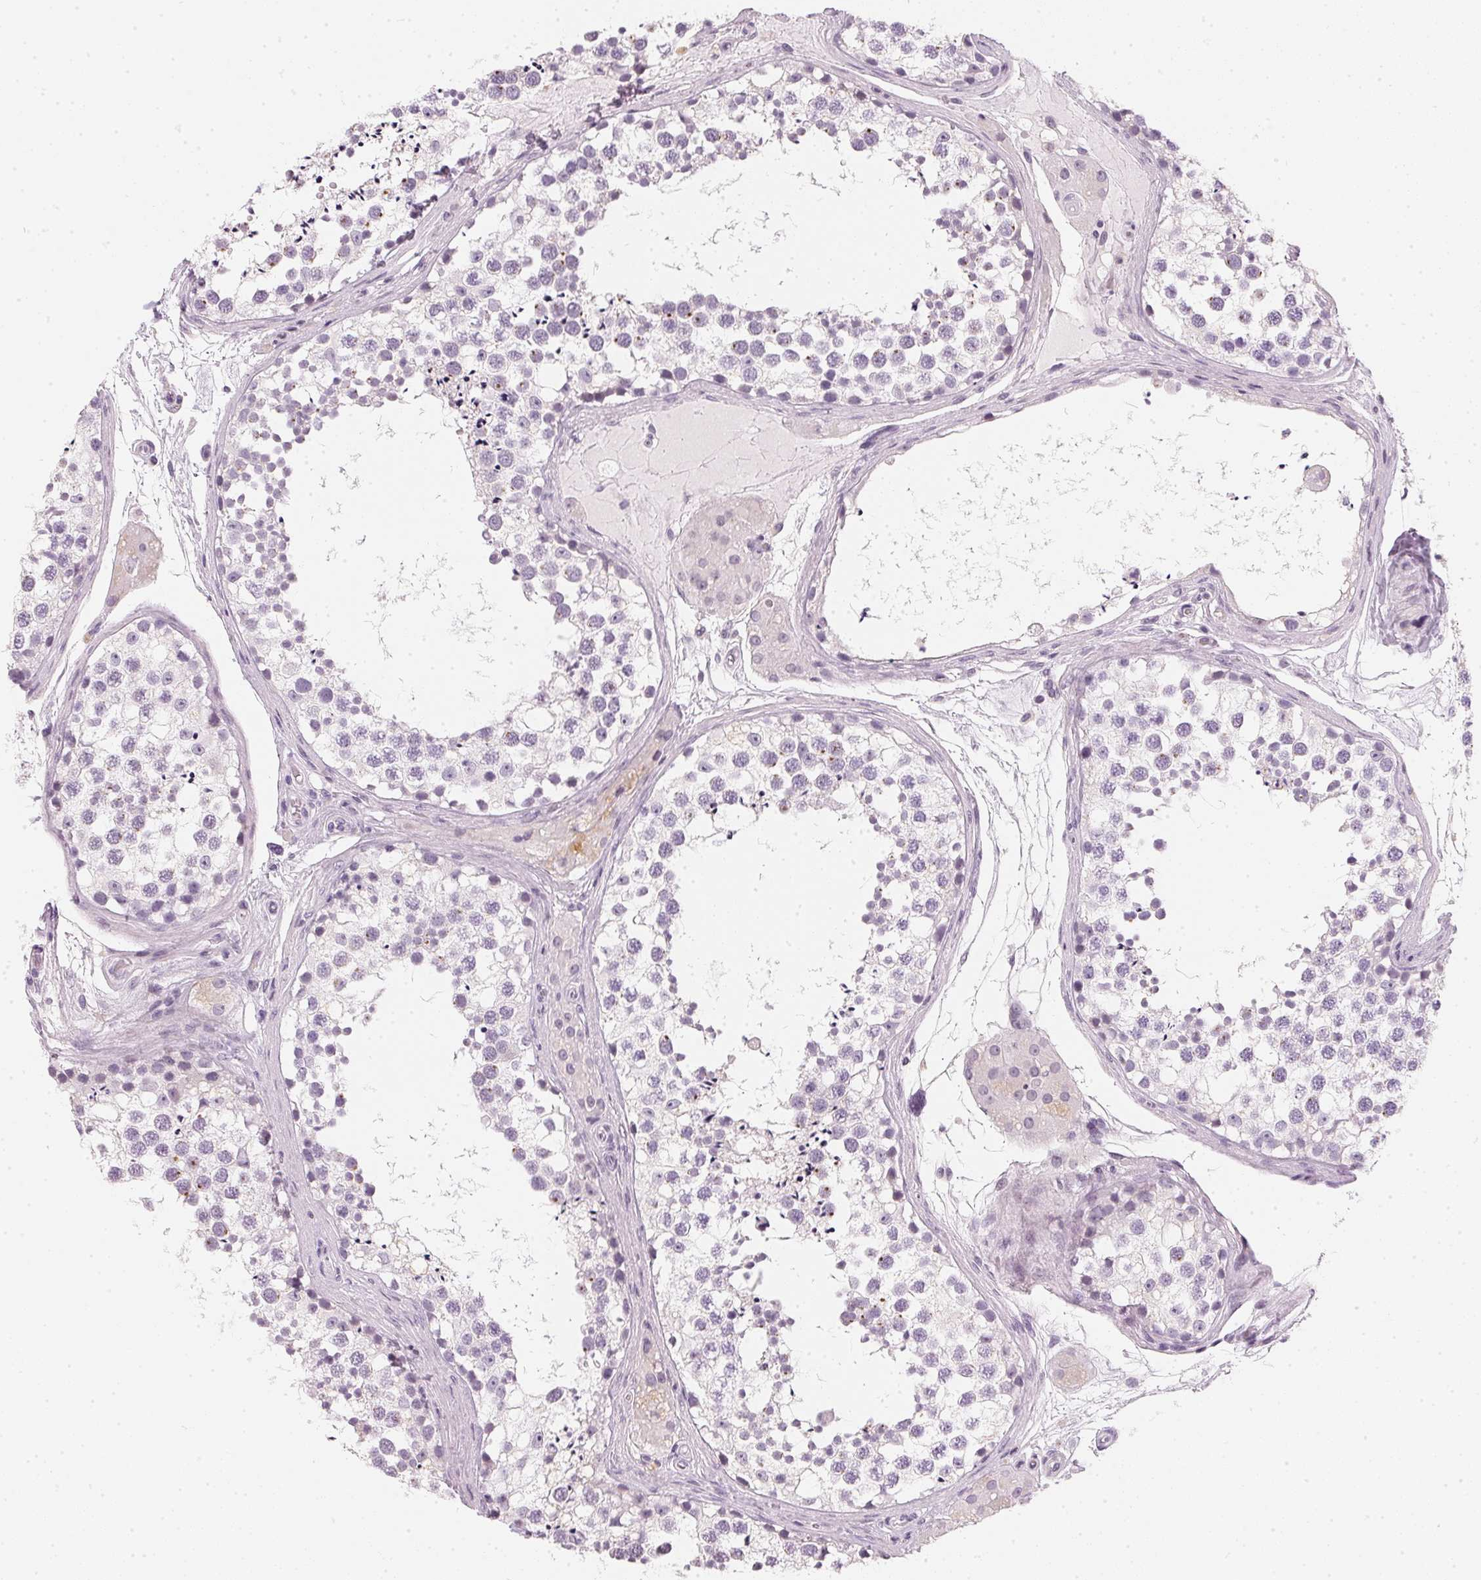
{"staining": {"intensity": "negative", "quantity": "none", "location": "none"}, "tissue": "testis", "cell_type": "Cells in seminiferous ducts", "image_type": "normal", "snomed": [{"axis": "morphology", "description": "Normal tissue, NOS"}, {"axis": "morphology", "description": "Seminoma, NOS"}, {"axis": "topography", "description": "Testis"}], "caption": "IHC image of unremarkable testis: testis stained with DAB (3,3'-diaminobenzidine) displays no significant protein positivity in cells in seminiferous ducts.", "gene": "CHST4", "patient": {"sex": "male", "age": 65}}